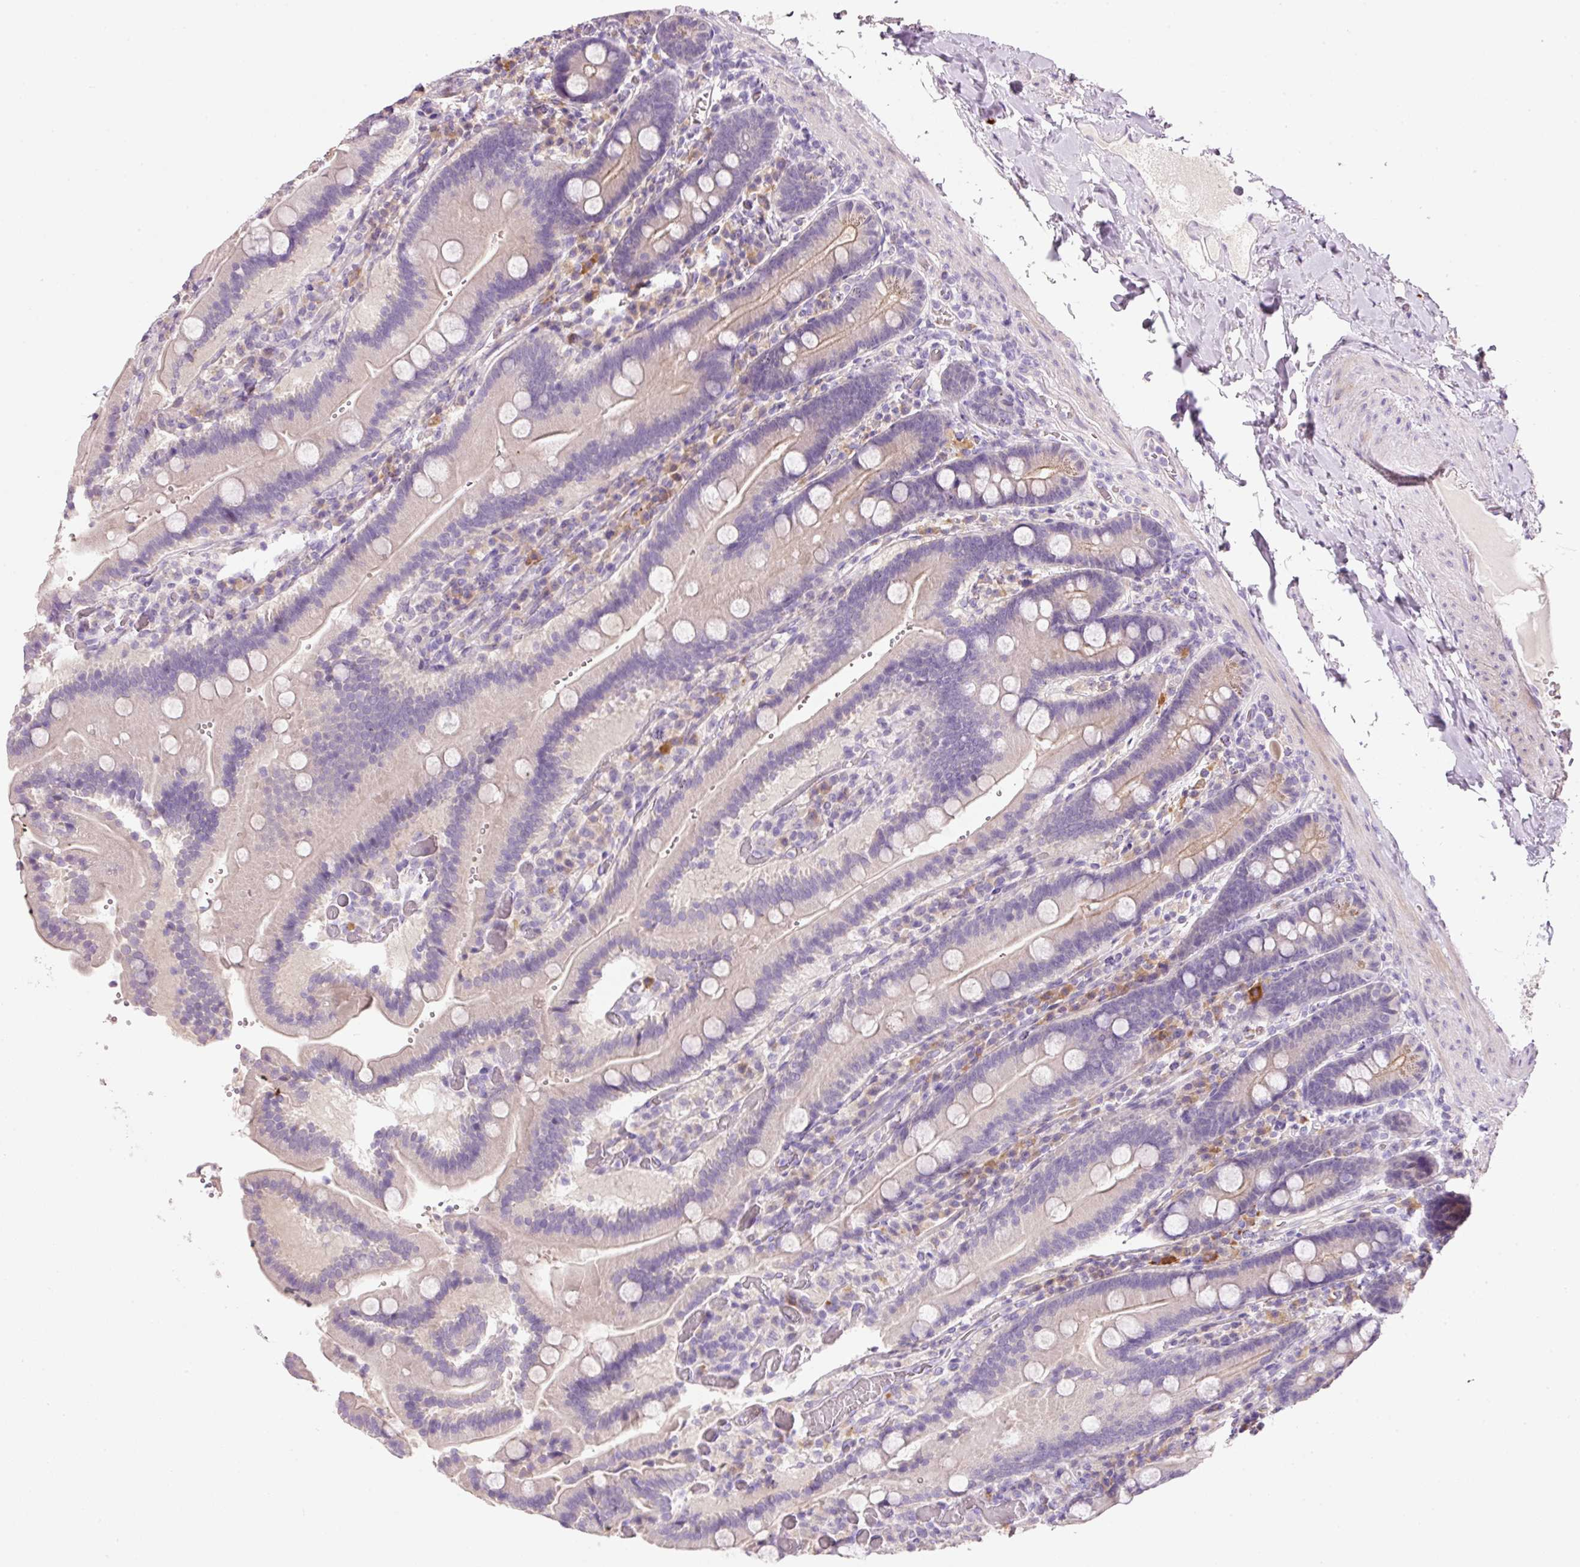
{"staining": {"intensity": "weak", "quantity": "<25%", "location": "cytoplasmic/membranous"}, "tissue": "duodenum", "cell_type": "Glandular cells", "image_type": "normal", "snomed": [{"axis": "morphology", "description": "Normal tissue, NOS"}, {"axis": "topography", "description": "Duodenum"}], "caption": "High magnification brightfield microscopy of unremarkable duodenum stained with DAB (brown) and counterstained with hematoxylin (blue): glandular cells show no significant positivity.", "gene": "TENT5C", "patient": {"sex": "female", "age": 62}}